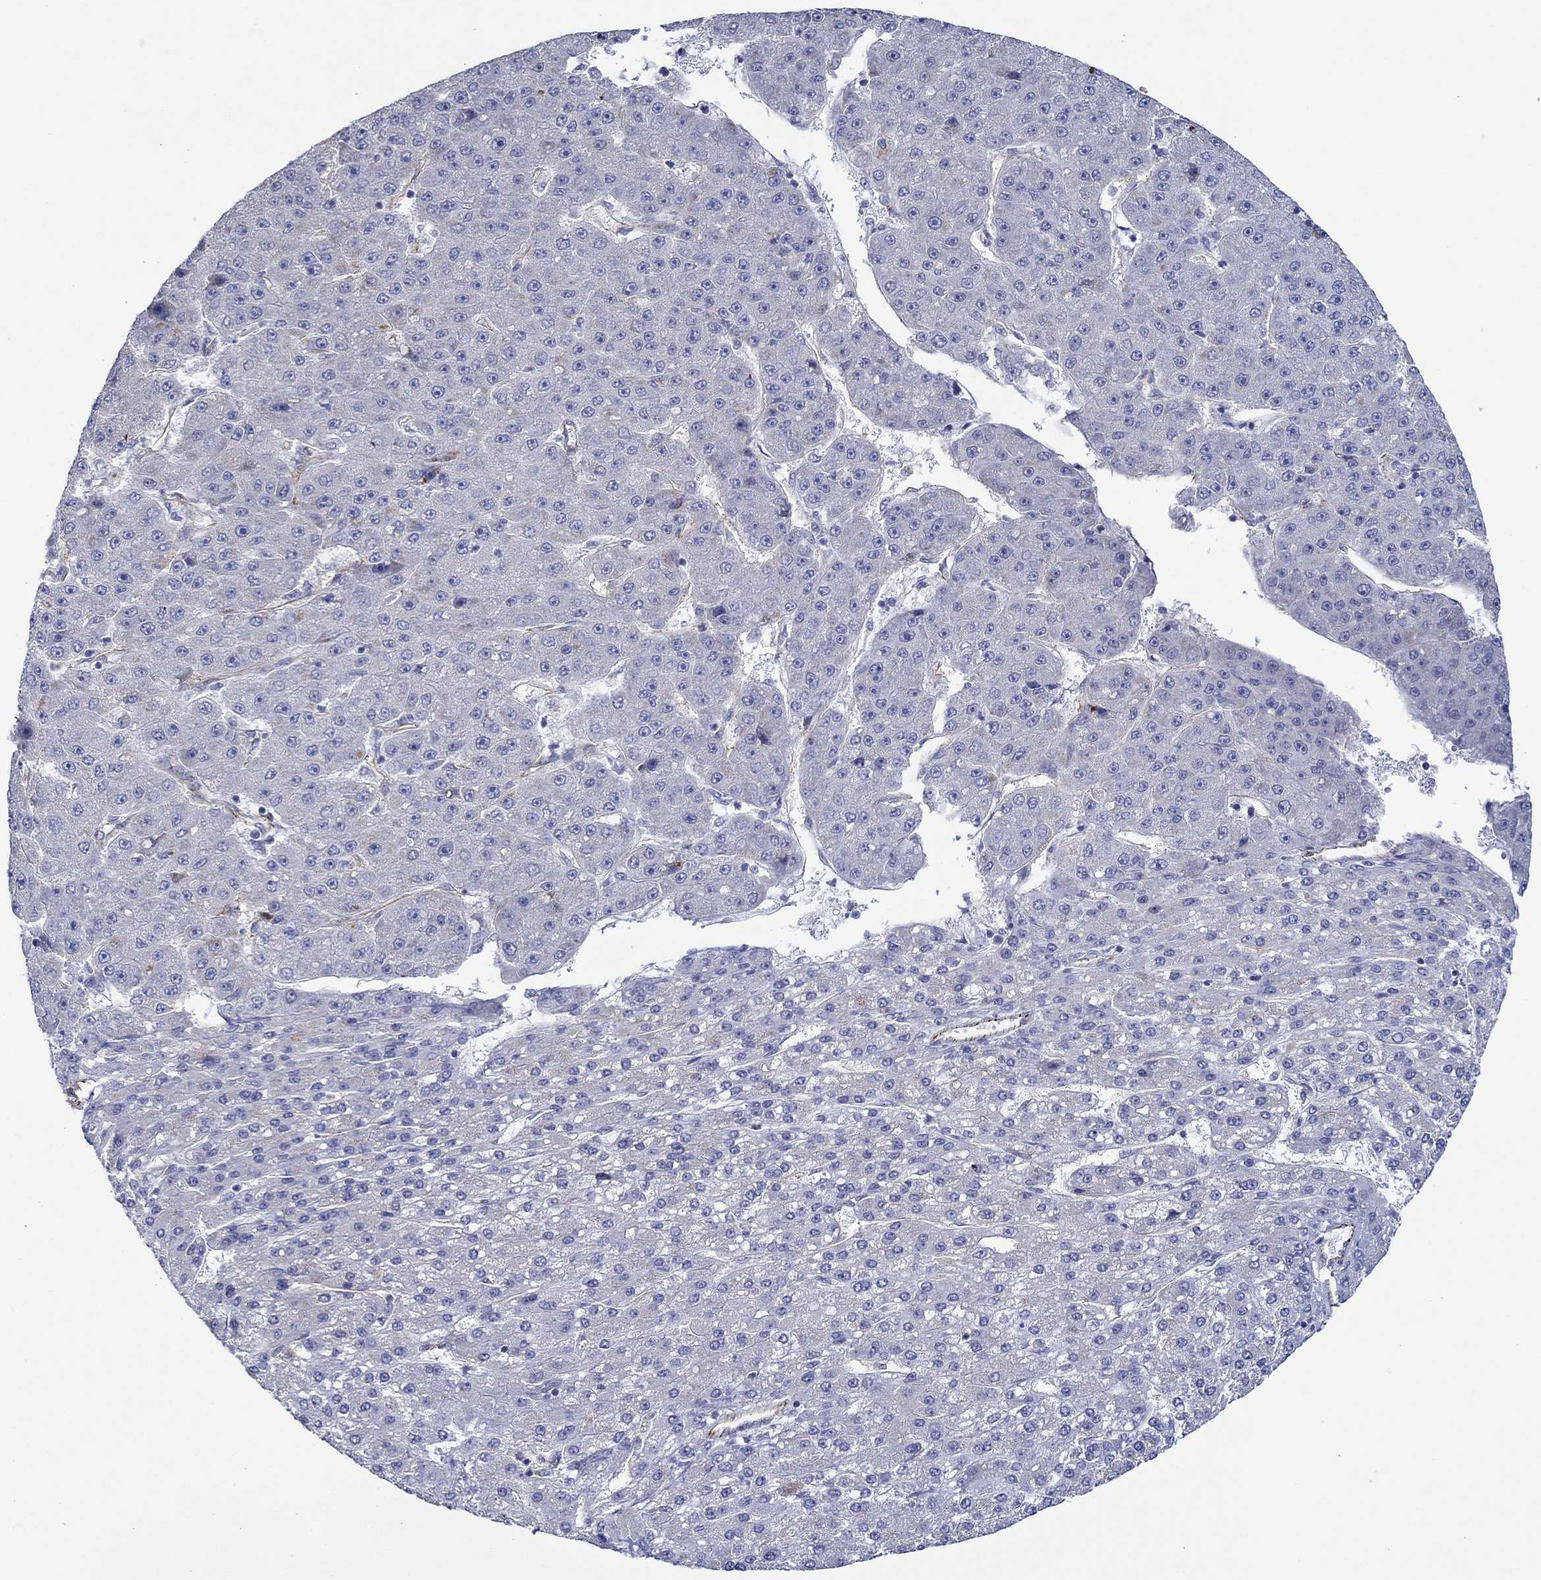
{"staining": {"intensity": "negative", "quantity": "none", "location": "none"}, "tissue": "liver cancer", "cell_type": "Tumor cells", "image_type": "cancer", "snomed": [{"axis": "morphology", "description": "Carcinoma, Hepatocellular, NOS"}, {"axis": "topography", "description": "Liver"}], "caption": "Immunohistochemistry image of human liver hepatocellular carcinoma stained for a protein (brown), which exhibits no expression in tumor cells.", "gene": "GJA5", "patient": {"sex": "male", "age": 67}}